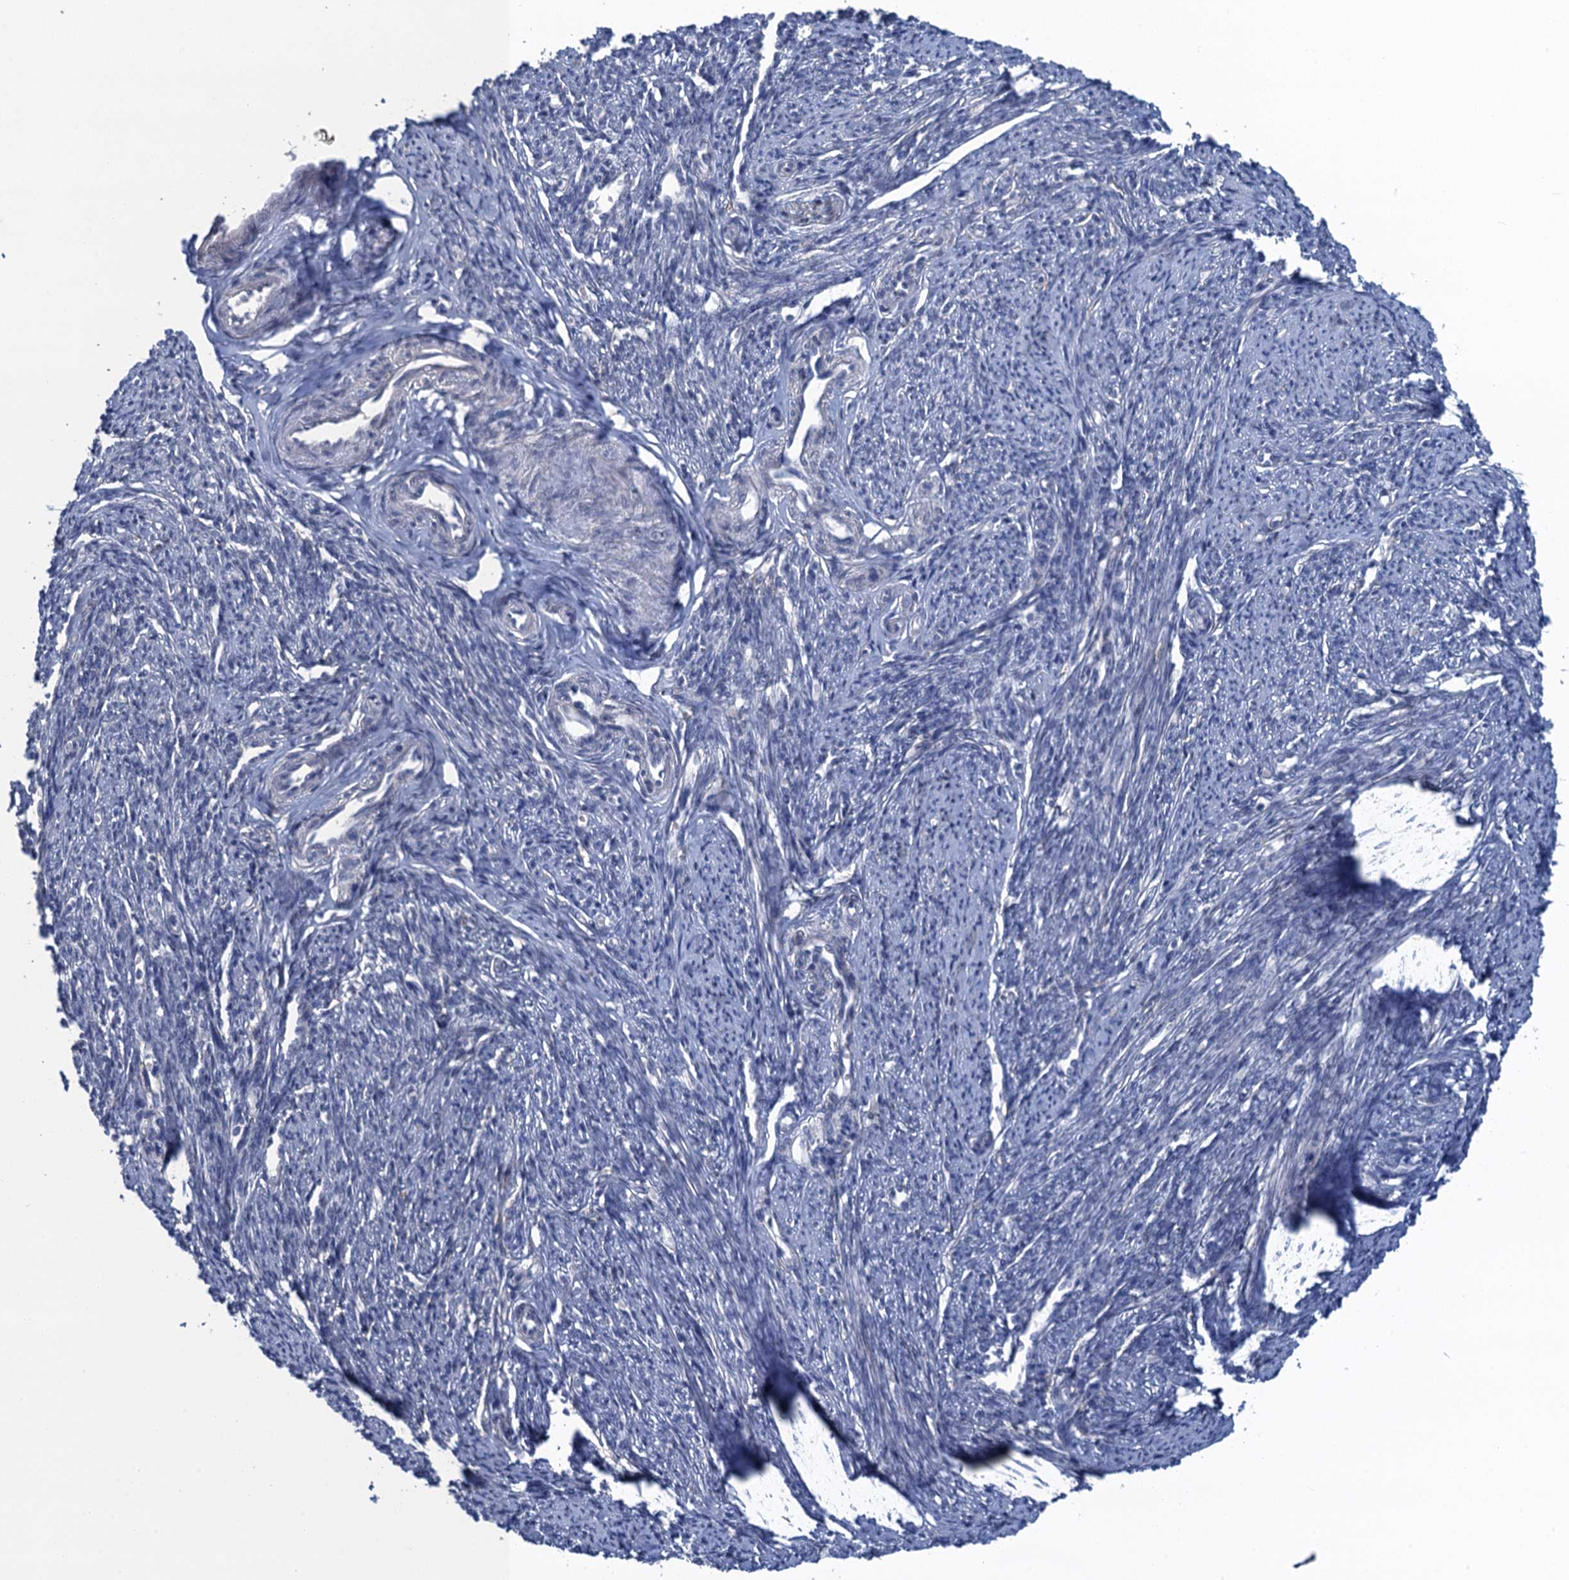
{"staining": {"intensity": "negative", "quantity": "none", "location": "none"}, "tissue": "smooth muscle", "cell_type": "Smooth muscle cells", "image_type": "normal", "snomed": [{"axis": "morphology", "description": "Normal tissue, NOS"}, {"axis": "topography", "description": "Smooth muscle"}, {"axis": "topography", "description": "Uterus"}], "caption": "The image reveals no staining of smooth muscle cells in normal smooth muscle.", "gene": "MRFAP1", "patient": {"sex": "female", "age": 59}}